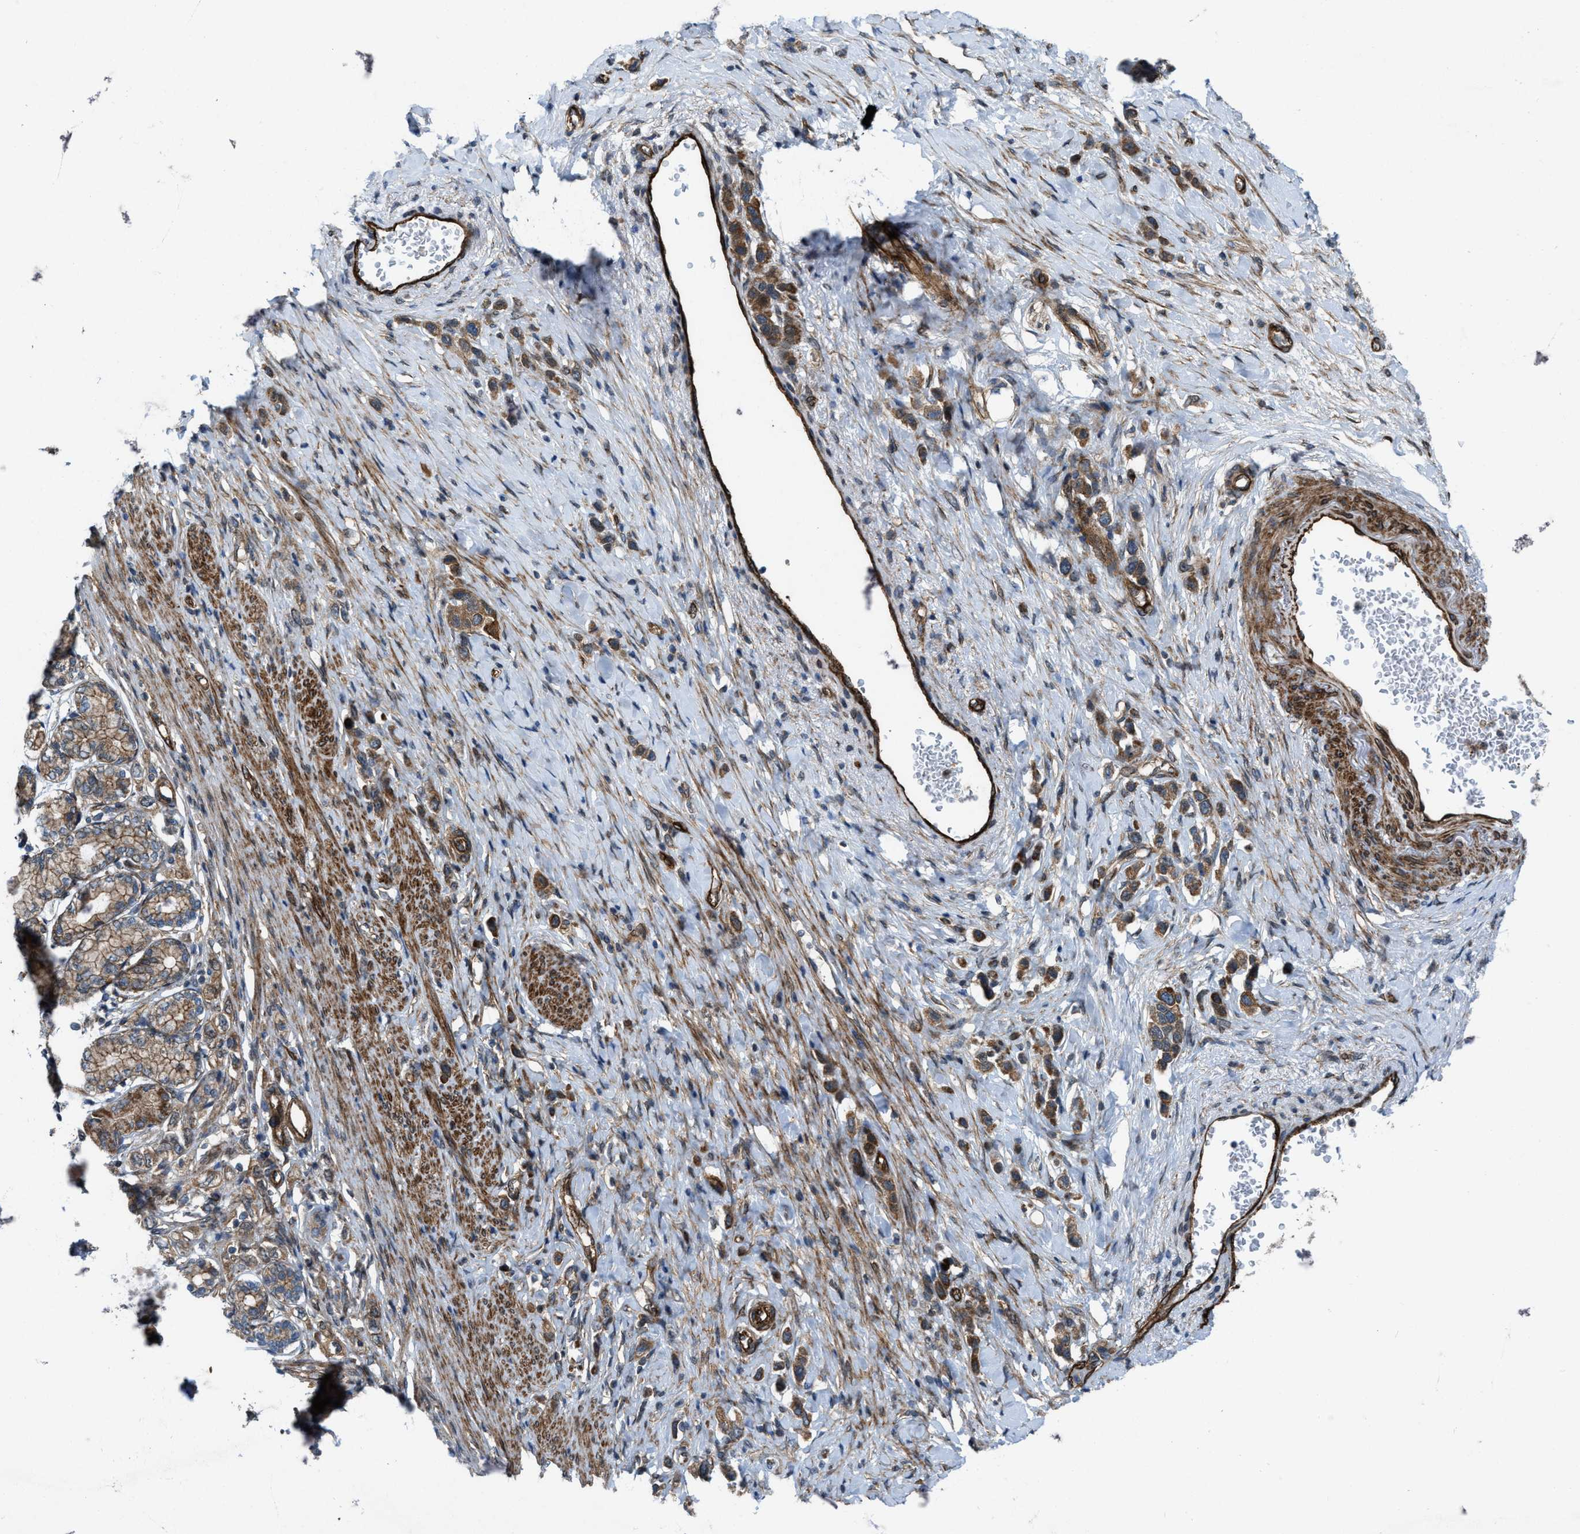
{"staining": {"intensity": "moderate", "quantity": ">75%", "location": "cytoplasmic/membranous"}, "tissue": "stomach cancer", "cell_type": "Tumor cells", "image_type": "cancer", "snomed": [{"axis": "morphology", "description": "Adenocarcinoma, NOS"}, {"axis": "topography", "description": "Stomach"}], "caption": "Immunohistochemistry micrograph of neoplastic tissue: human stomach adenocarcinoma stained using immunohistochemistry exhibits medium levels of moderate protein expression localized specifically in the cytoplasmic/membranous of tumor cells, appearing as a cytoplasmic/membranous brown color.", "gene": "URGCP", "patient": {"sex": "female", "age": 65}}